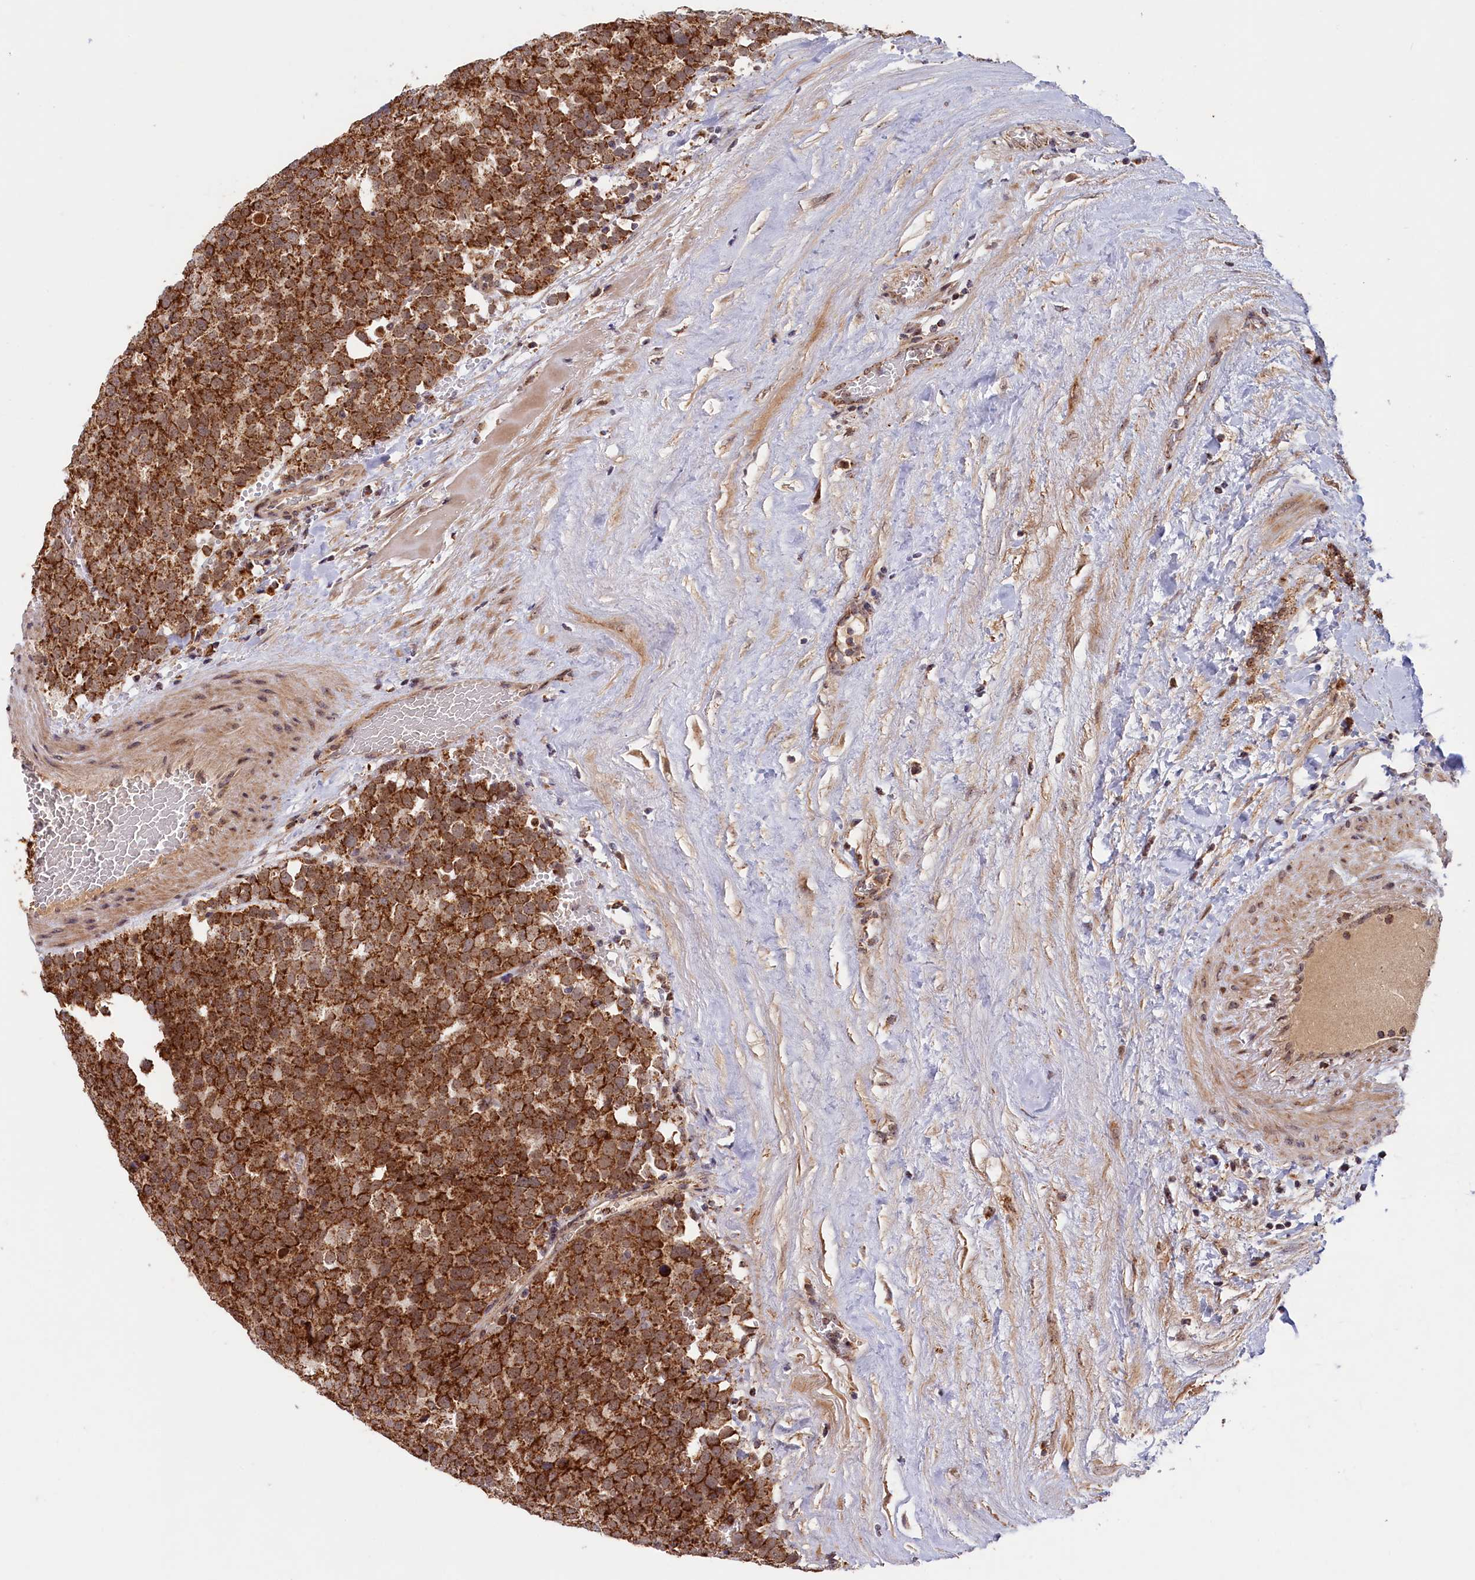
{"staining": {"intensity": "strong", "quantity": ">75%", "location": "cytoplasmic/membranous"}, "tissue": "testis cancer", "cell_type": "Tumor cells", "image_type": "cancer", "snomed": [{"axis": "morphology", "description": "Seminoma, NOS"}, {"axis": "topography", "description": "Testis"}], "caption": "This micrograph demonstrates IHC staining of human testis seminoma, with high strong cytoplasmic/membranous staining in about >75% of tumor cells.", "gene": "DUS3L", "patient": {"sex": "male", "age": 71}}